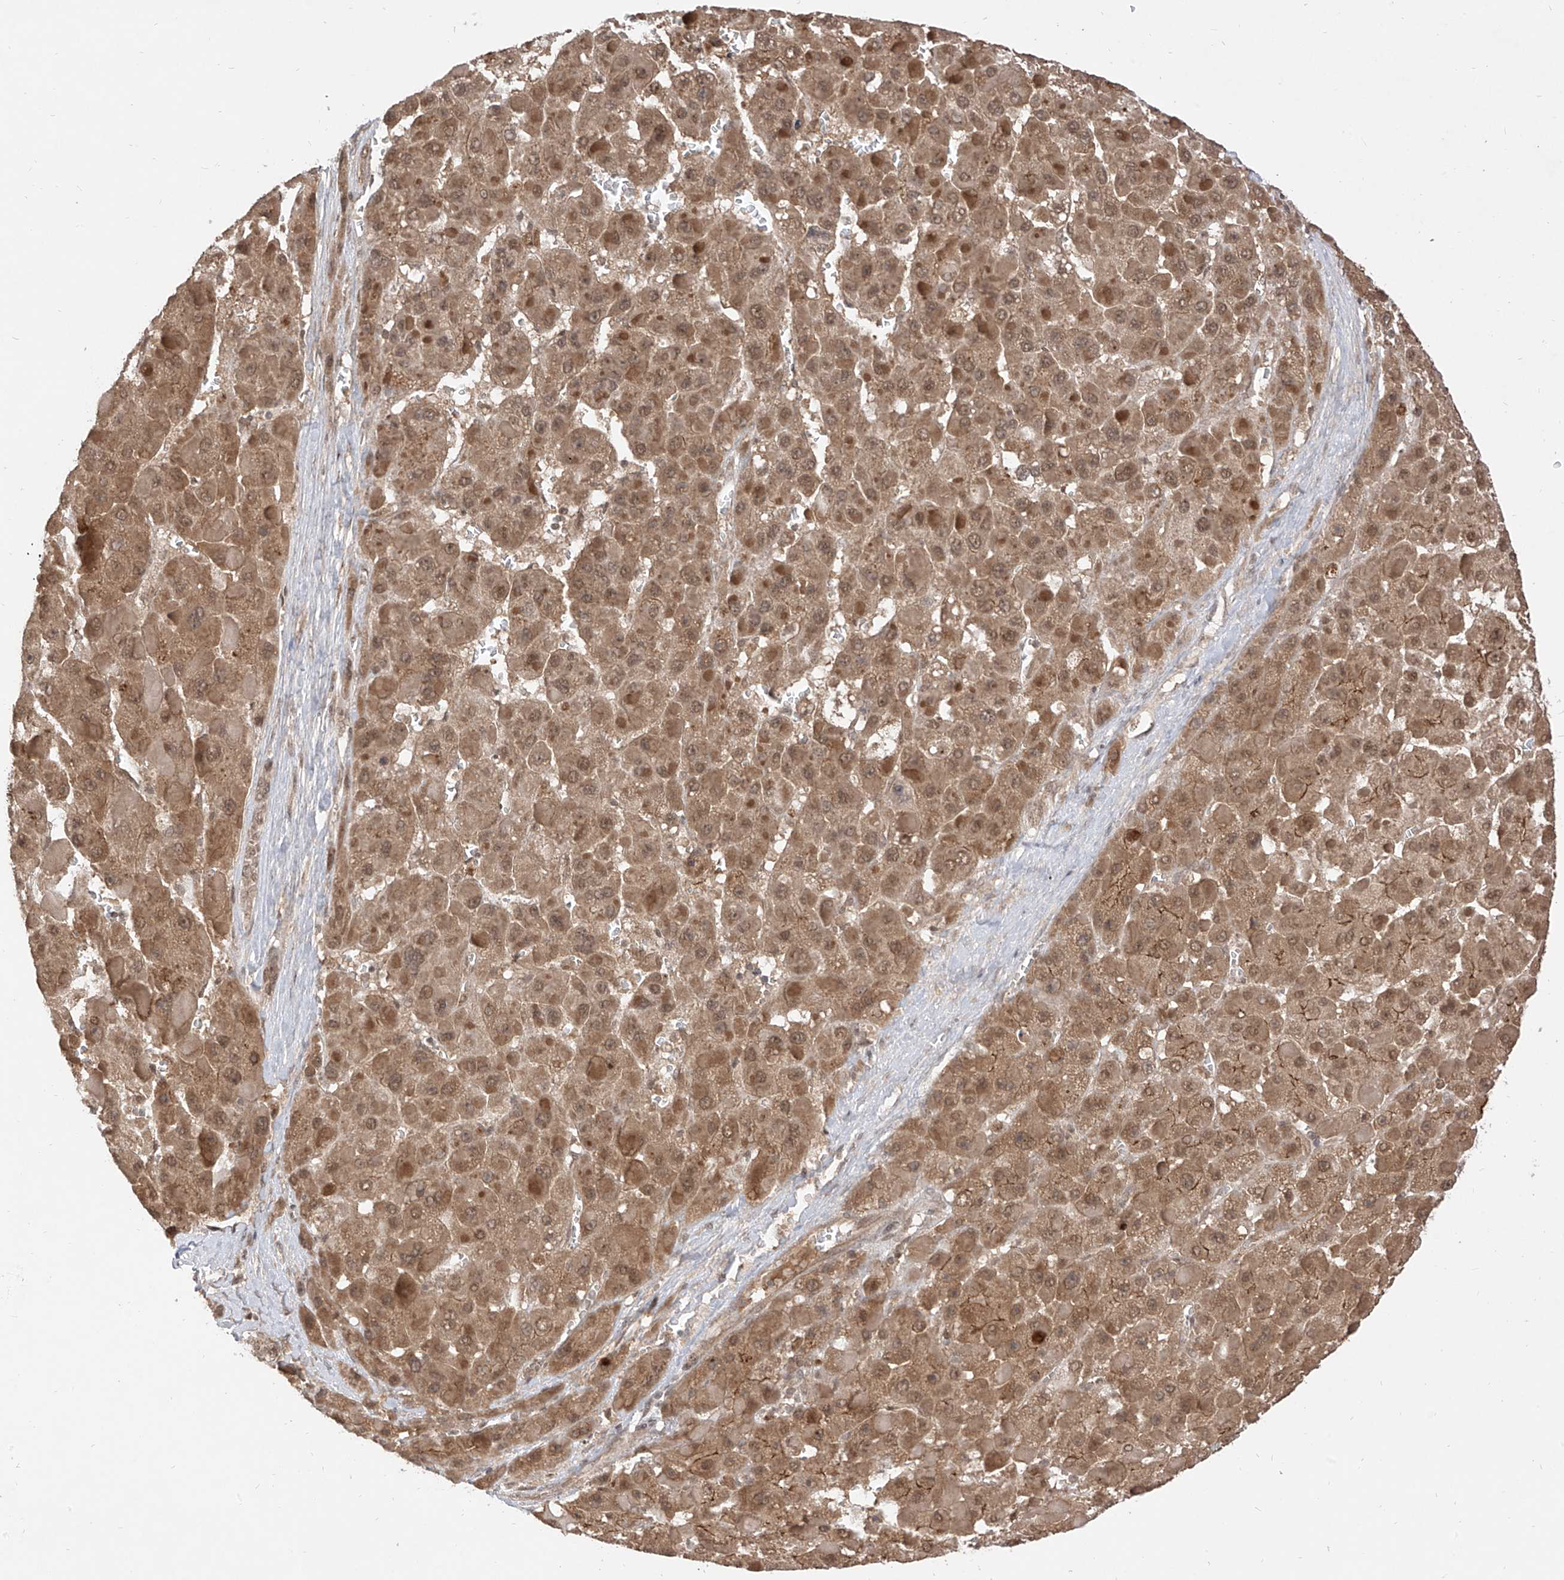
{"staining": {"intensity": "moderate", "quantity": ">75%", "location": "cytoplasmic/membranous,nuclear"}, "tissue": "liver cancer", "cell_type": "Tumor cells", "image_type": "cancer", "snomed": [{"axis": "morphology", "description": "Carcinoma, Hepatocellular, NOS"}, {"axis": "topography", "description": "Liver"}], "caption": "Tumor cells exhibit medium levels of moderate cytoplasmic/membranous and nuclear expression in approximately >75% of cells in liver cancer.", "gene": "LCOR", "patient": {"sex": "female", "age": 73}}